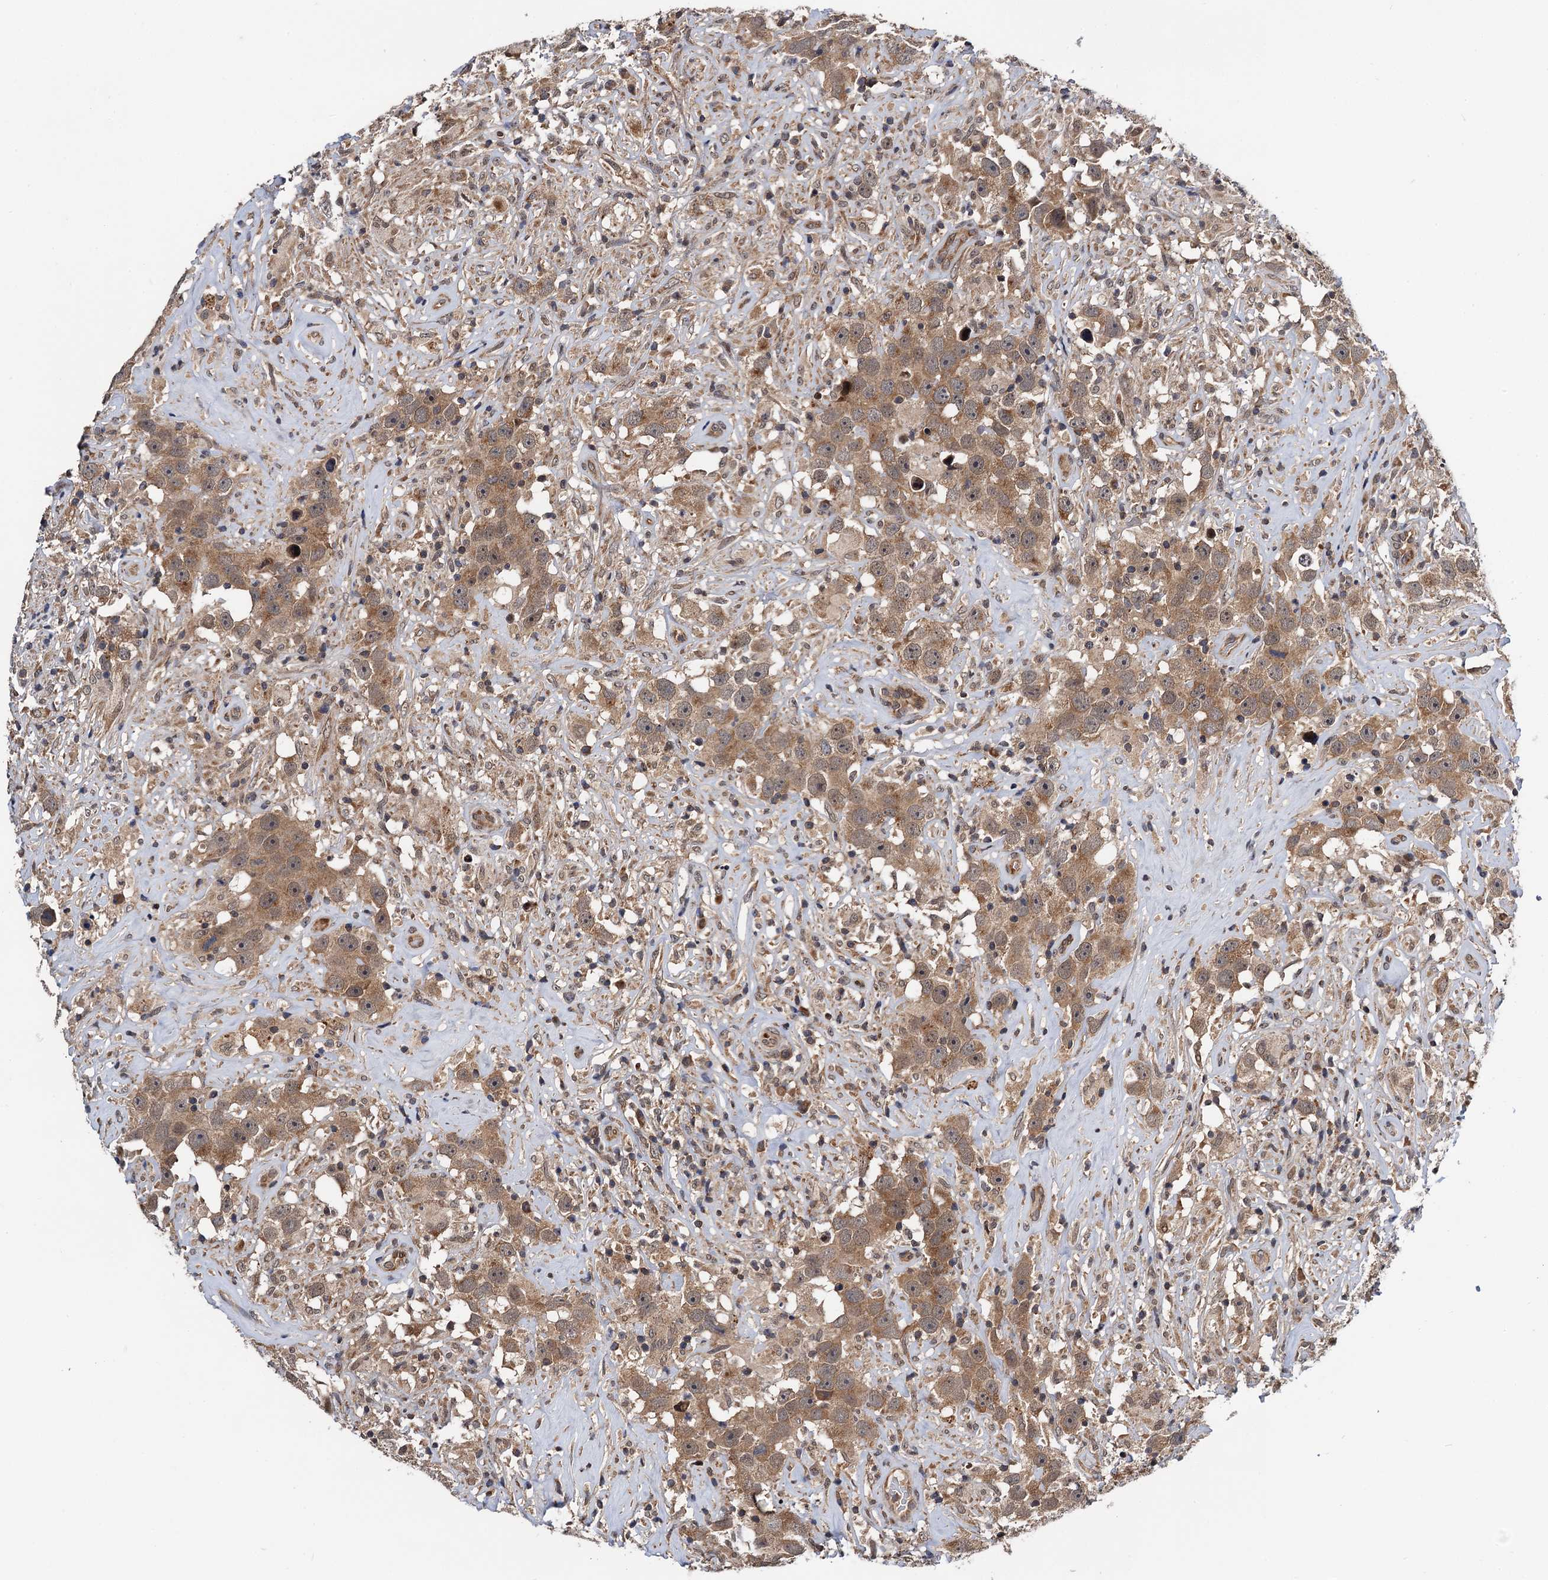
{"staining": {"intensity": "moderate", "quantity": ">75%", "location": "cytoplasmic/membranous"}, "tissue": "testis cancer", "cell_type": "Tumor cells", "image_type": "cancer", "snomed": [{"axis": "morphology", "description": "Seminoma, NOS"}, {"axis": "topography", "description": "Testis"}], "caption": "The micrograph reveals immunohistochemical staining of testis seminoma. There is moderate cytoplasmic/membranous positivity is present in approximately >75% of tumor cells.", "gene": "NAA16", "patient": {"sex": "male", "age": 49}}